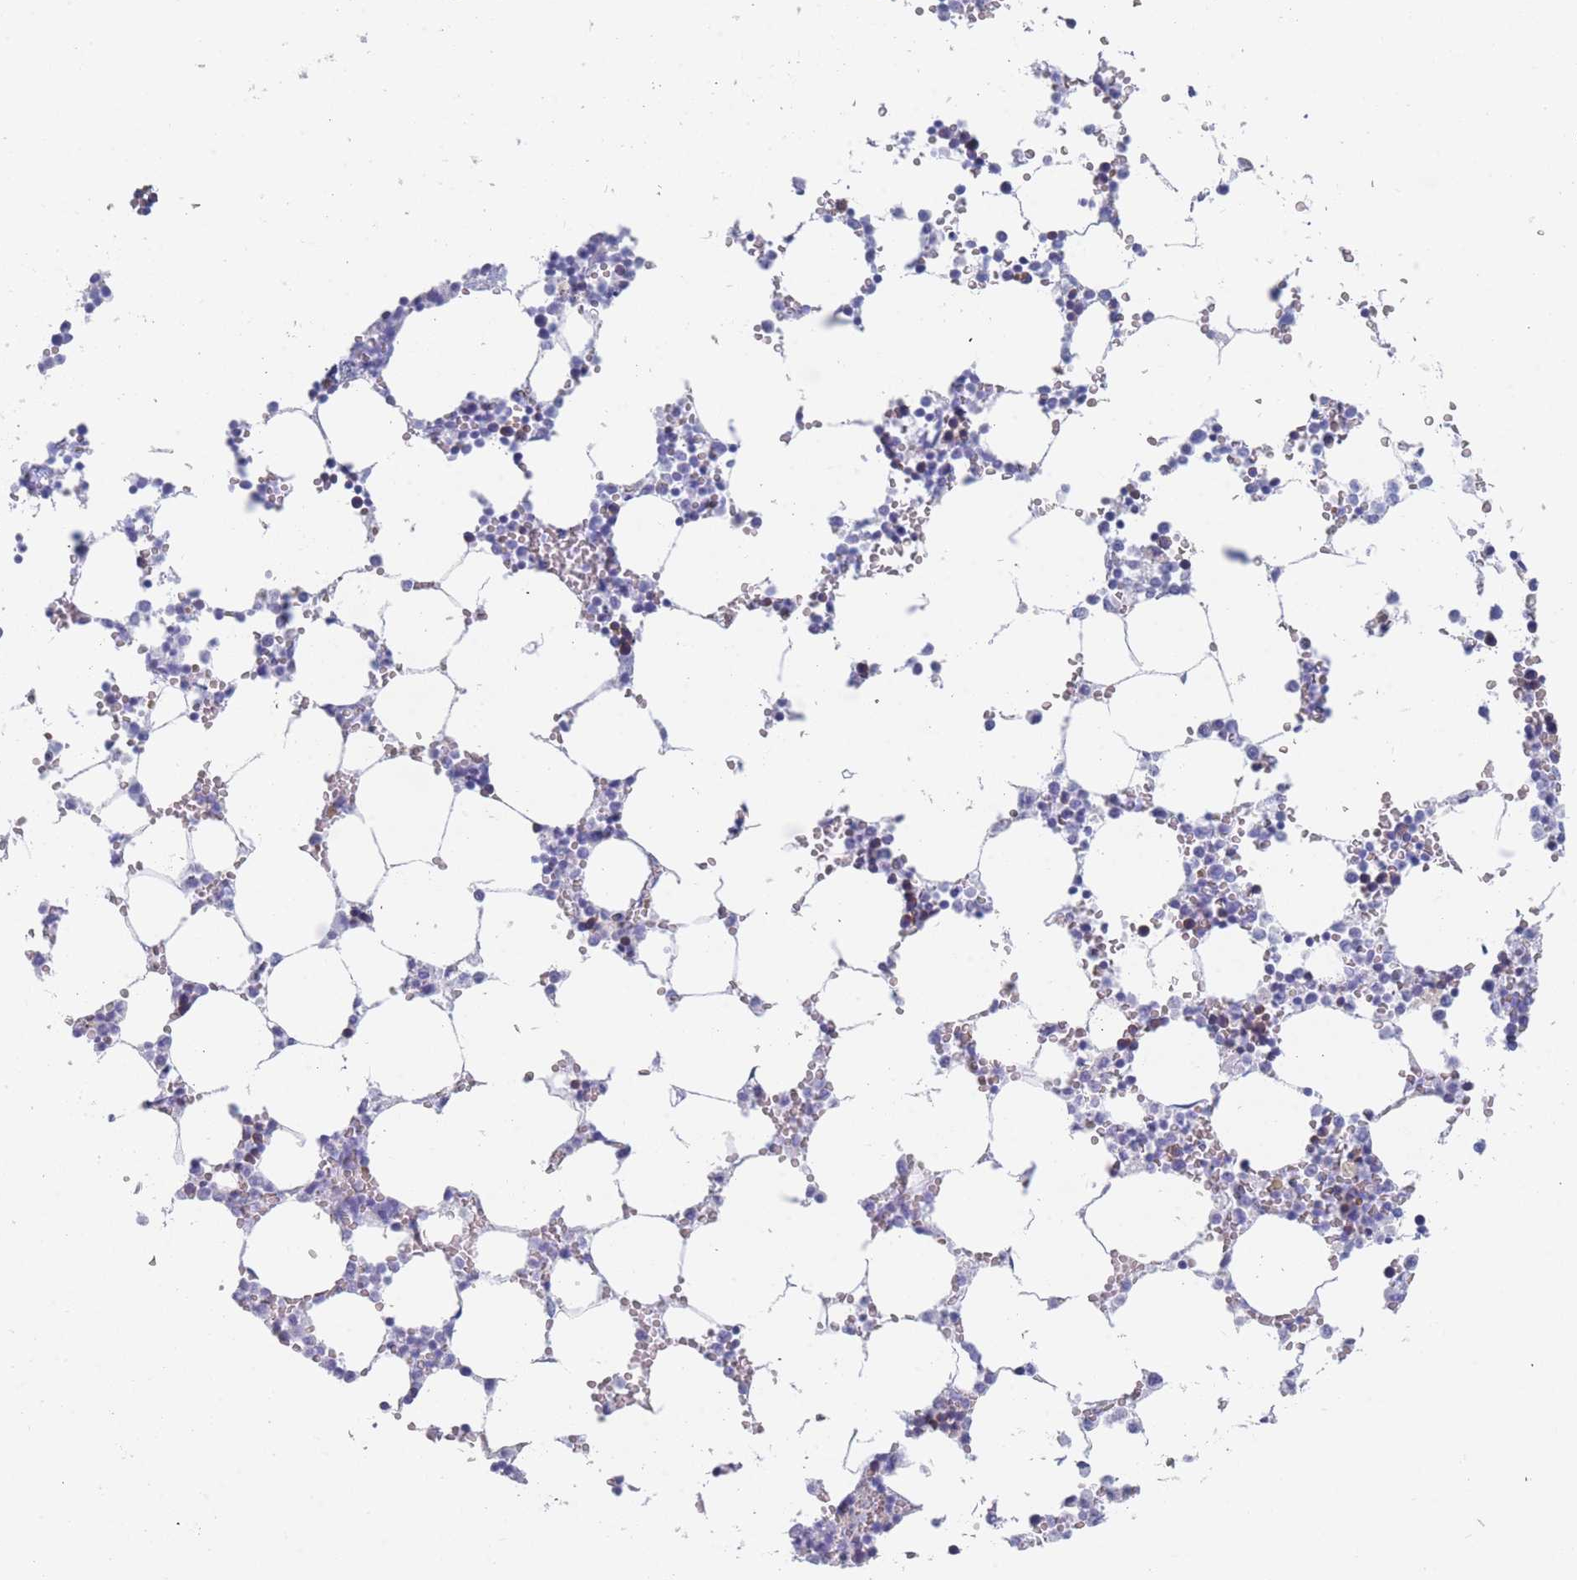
{"staining": {"intensity": "negative", "quantity": "none", "location": "none"}, "tissue": "bone marrow", "cell_type": "Hematopoietic cells", "image_type": "normal", "snomed": [{"axis": "morphology", "description": "Normal tissue, NOS"}, {"axis": "topography", "description": "Bone marrow"}], "caption": "Immunohistochemistry image of normal bone marrow stained for a protein (brown), which displays no expression in hematopoietic cells. Brightfield microscopy of immunohistochemistry (IHC) stained with DAB (brown) and hematoxylin (blue), captured at high magnification.", "gene": "OR5D16", "patient": {"sex": "female", "age": 64}}